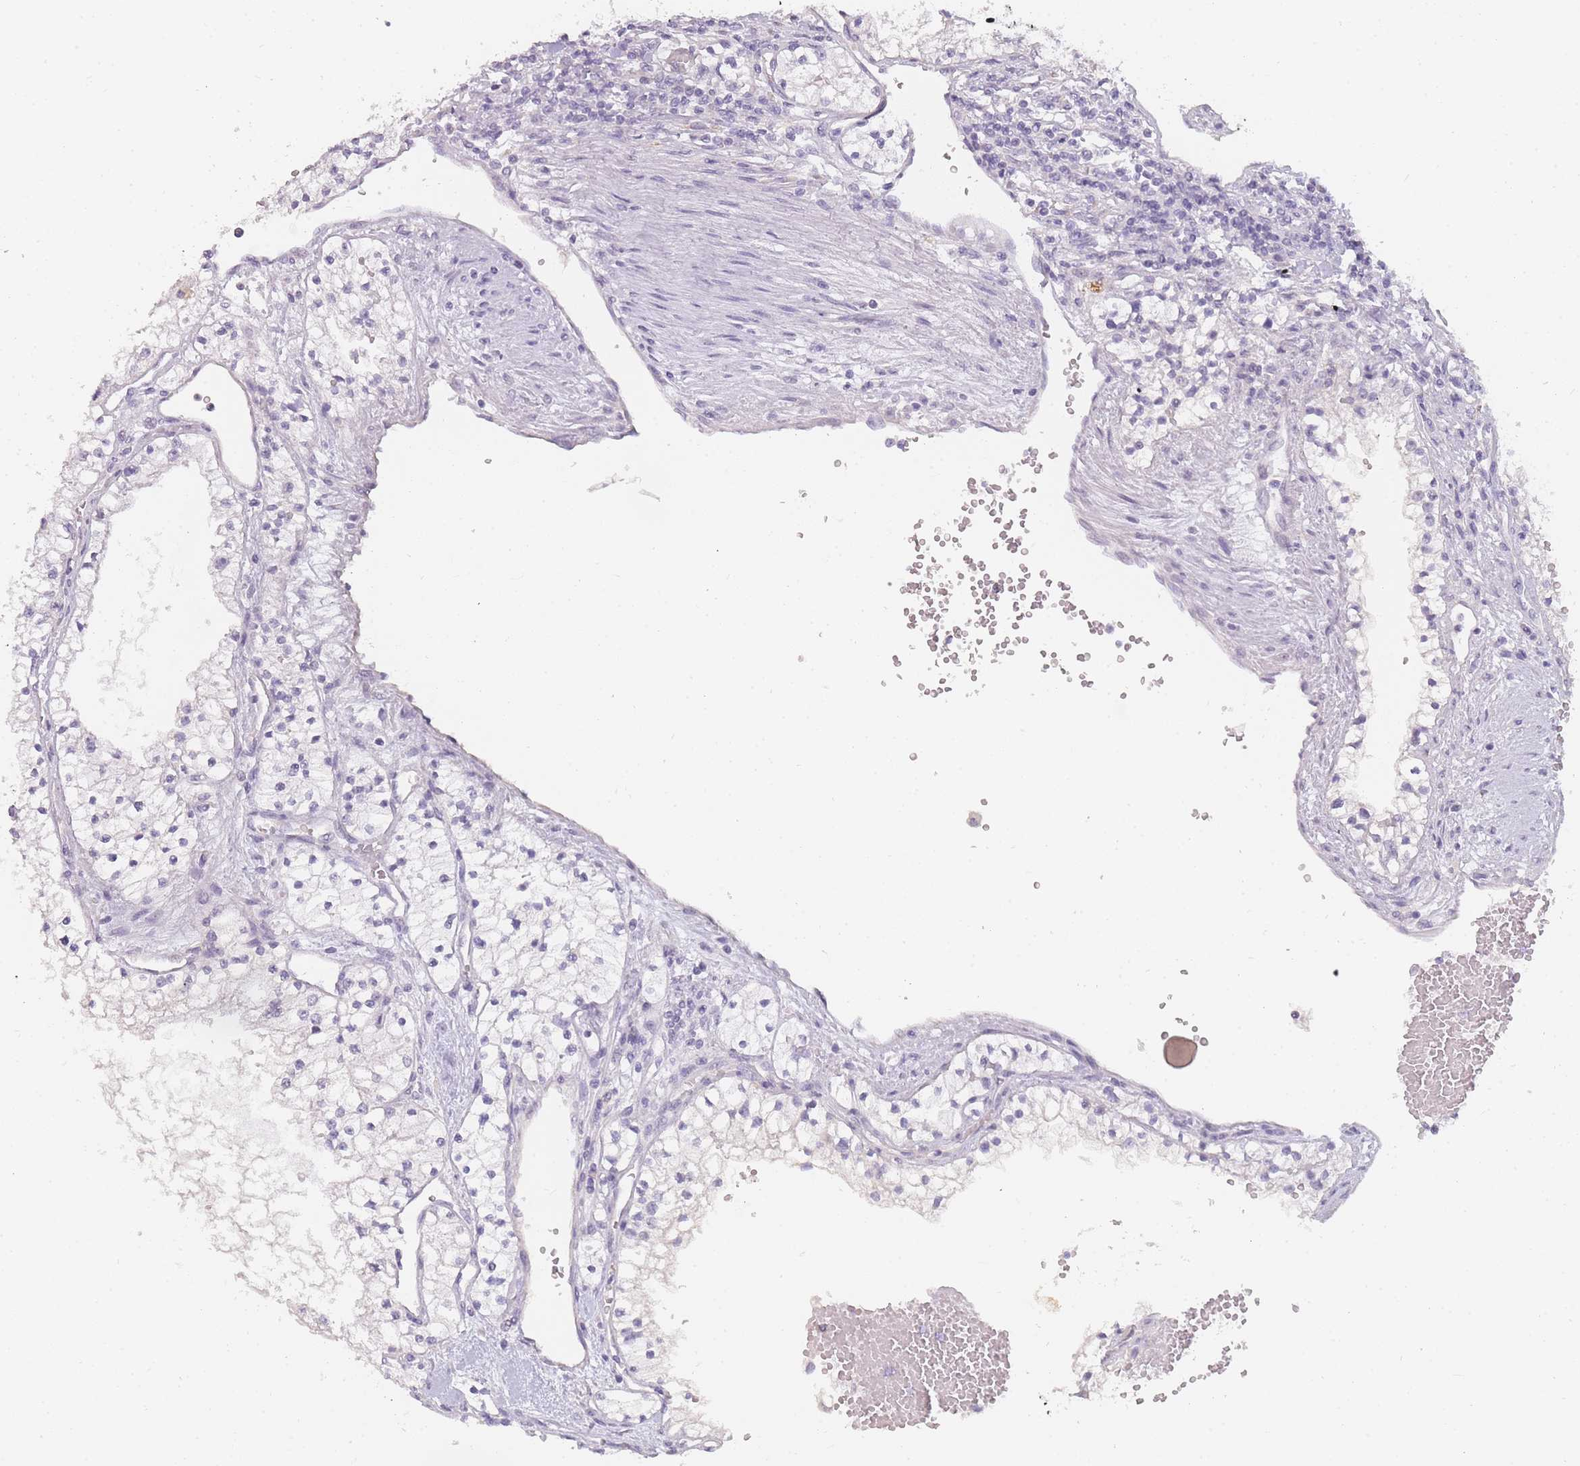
{"staining": {"intensity": "negative", "quantity": "none", "location": "none"}, "tissue": "renal cancer", "cell_type": "Tumor cells", "image_type": "cancer", "snomed": [{"axis": "morphology", "description": "Normal tissue, NOS"}, {"axis": "morphology", "description": "Adenocarcinoma, NOS"}, {"axis": "topography", "description": "Kidney"}], "caption": "Human renal adenocarcinoma stained for a protein using IHC demonstrates no positivity in tumor cells.", "gene": "INS", "patient": {"sex": "male", "age": 68}}